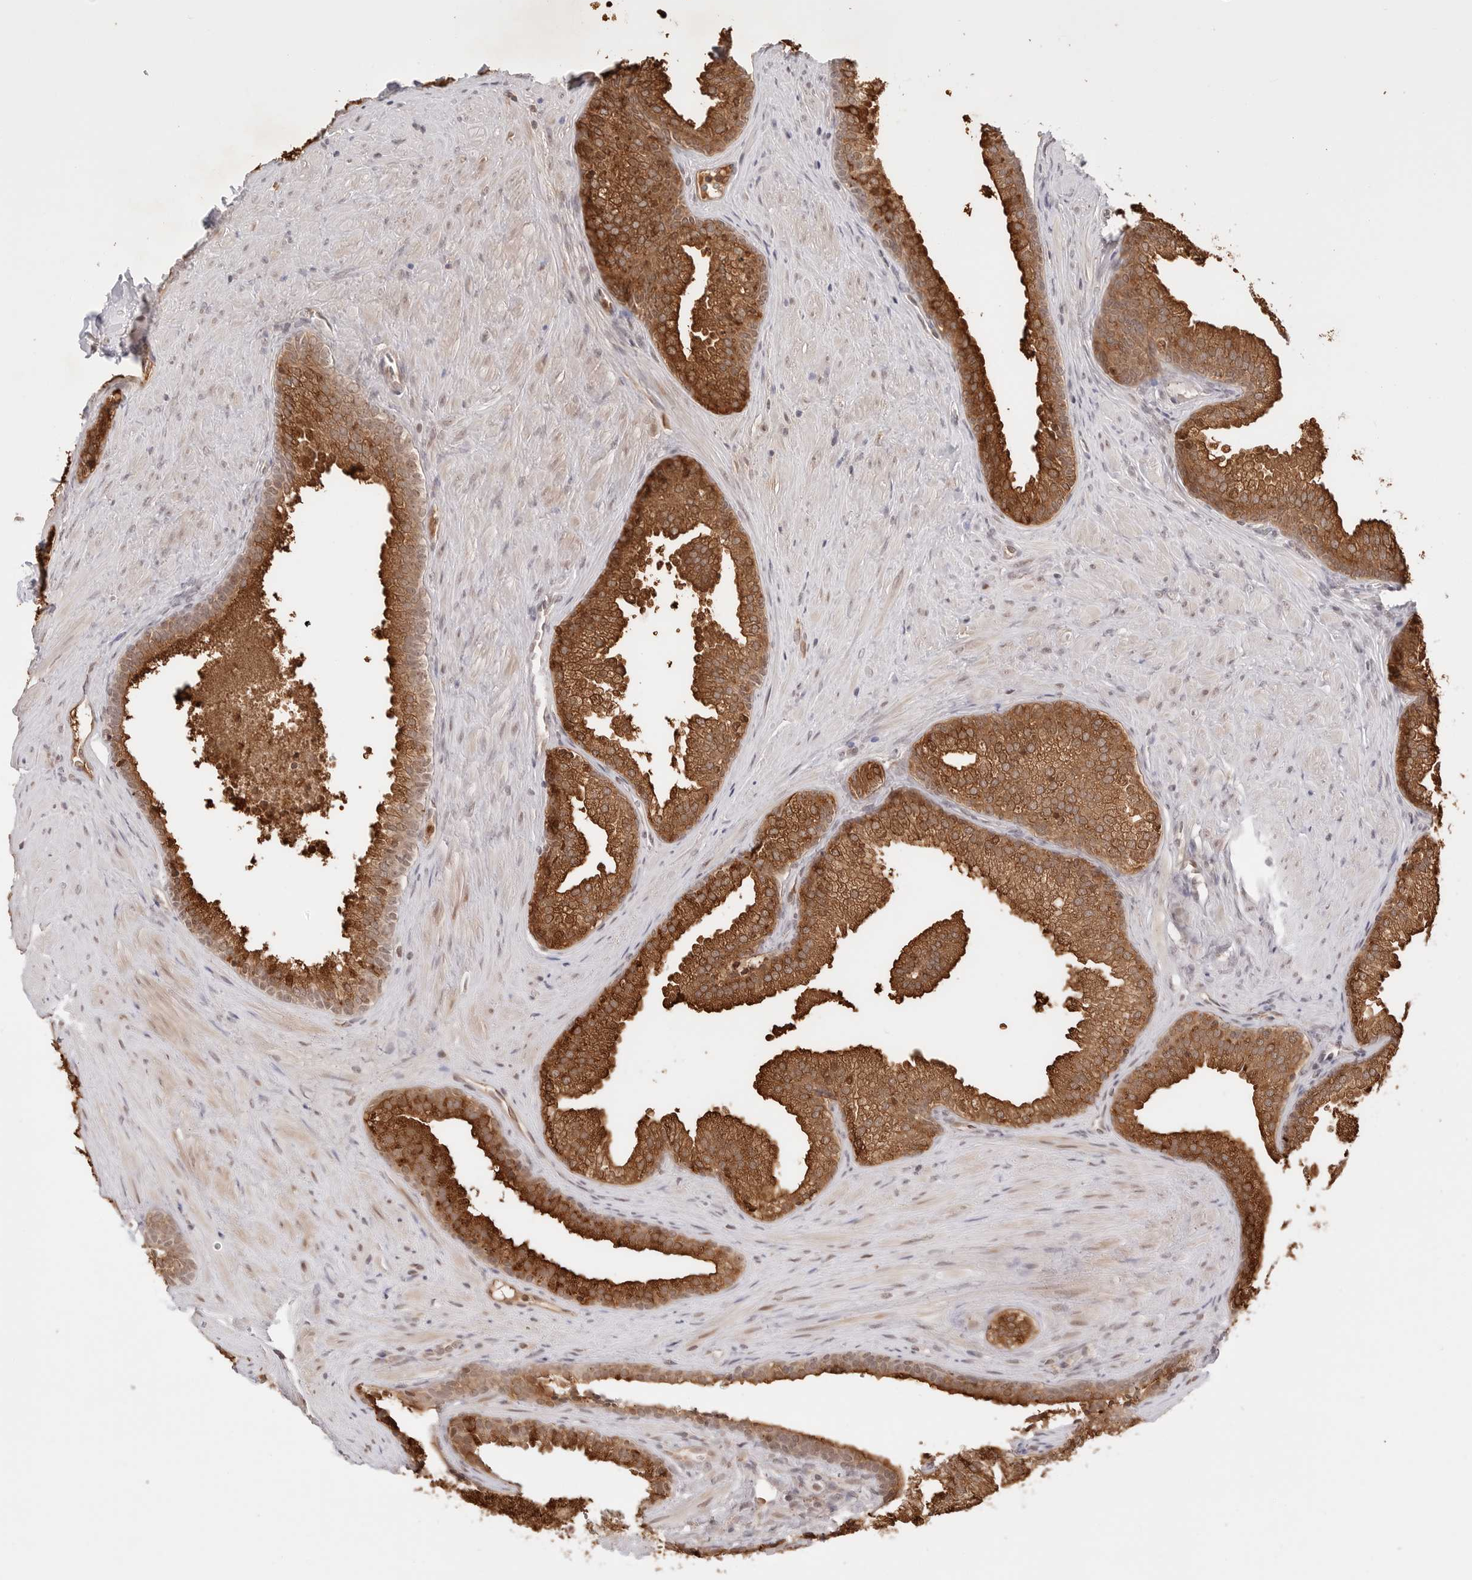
{"staining": {"intensity": "strong", "quantity": ">75%", "location": "cytoplasmic/membranous"}, "tissue": "prostate", "cell_type": "Glandular cells", "image_type": "normal", "snomed": [{"axis": "morphology", "description": "Normal tissue, NOS"}, {"axis": "topography", "description": "Prostate"}], "caption": "Immunohistochemistry (IHC) (DAB) staining of normal prostate demonstrates strong cytoplasmic/membranous protein positivity in approximately >75% of glandular cells. (DAB IHC with brightfield microscopy, high magnification).", "gene": "RPS6KL1", "patient": {"sex": "male", "age": 76}}